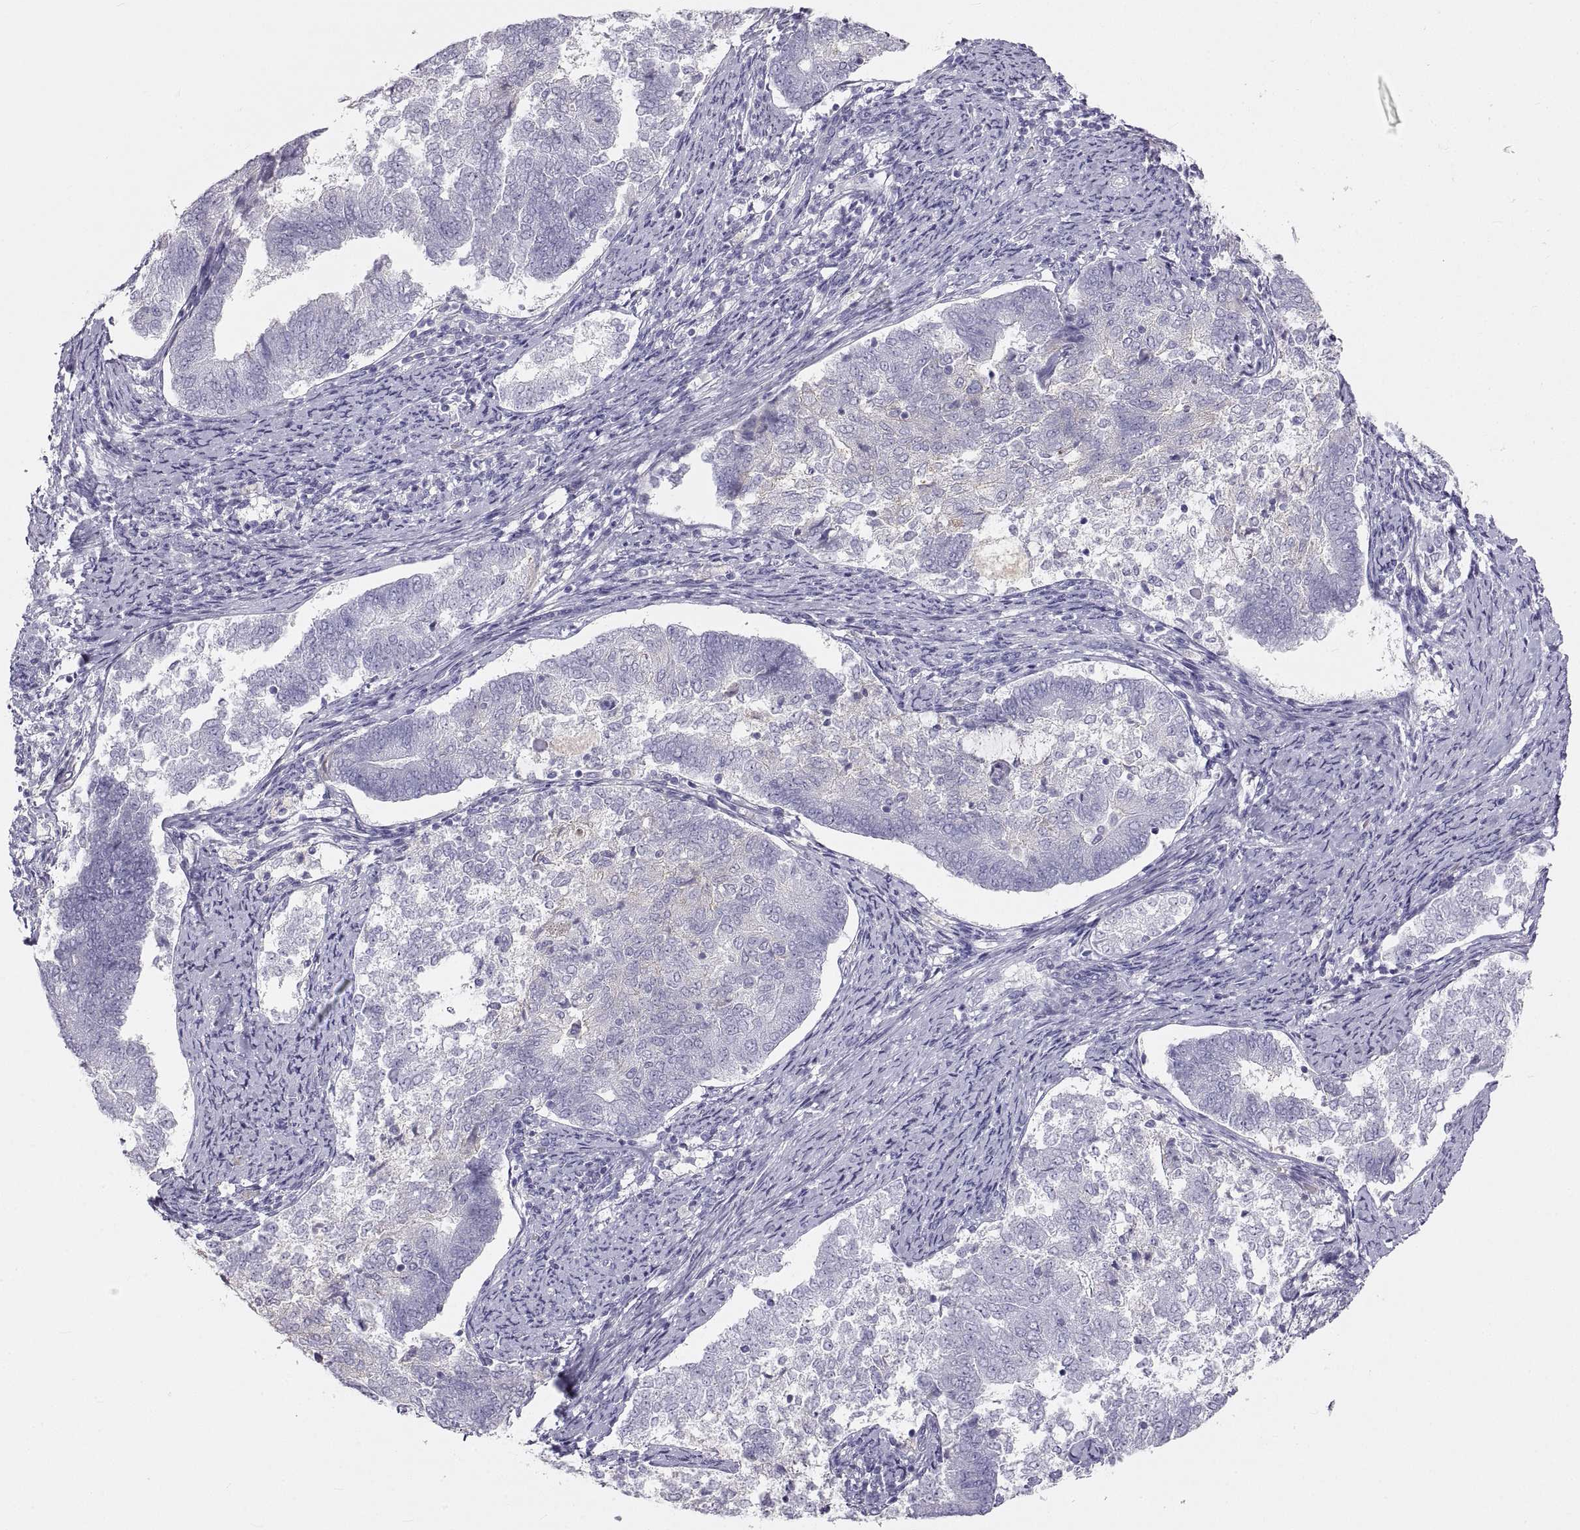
{"staining": {"intensity": "negative", "quantity": "none", "location": "none"}, "tissue": "endometrial cancer", "cell_type": "Tumor cells", "image_type": "cancer", "snomed": [{"axis": "morphology", "description": "Adenocarcinoma, NOS"}, {"axis": "topography", "description": "Endometrium"}], "caption": "The photomicrograph reveals no staining of tumor cells in endometrial adenocarcinoma.", "gene": "CRYBB3", "patient": {"sex": "female", "age": 65}}